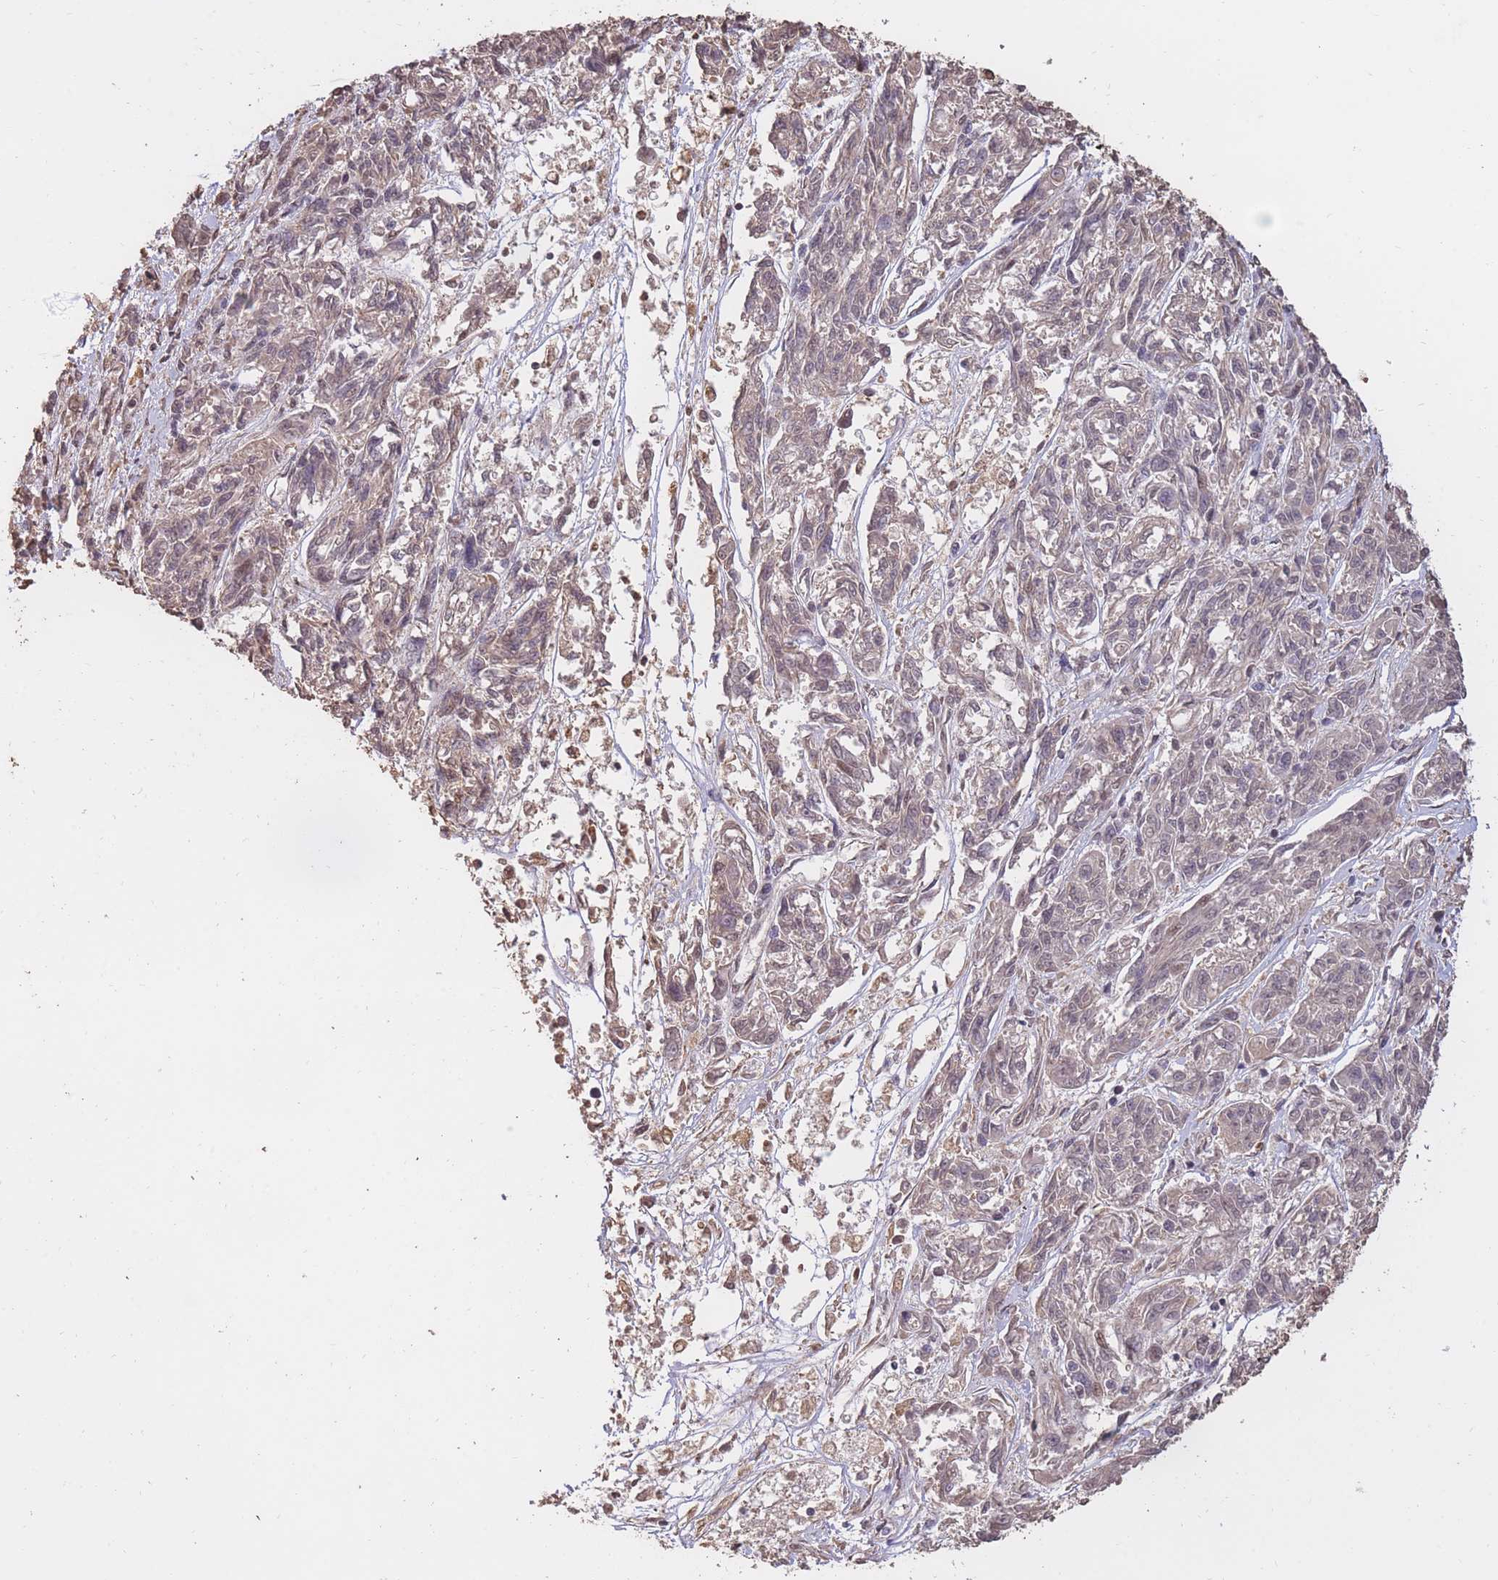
{"staining": {"intensity": "negative", "quantity": "none", "location": "none"}, "tissue": "melanoma", "cell_type": "Tumor cells", "image_type": "cancer", "snomed": [{"axis": "morphology", "description": "Malignant melanoma, NOS"}, {"axis": "topography", "description": "Skin"}], "caption": "Protein analysis of malignant melanoma shows no significant staining in tumor cells.", "gene": "RGS14", "patient": {"sex": "male", "age": 53}}